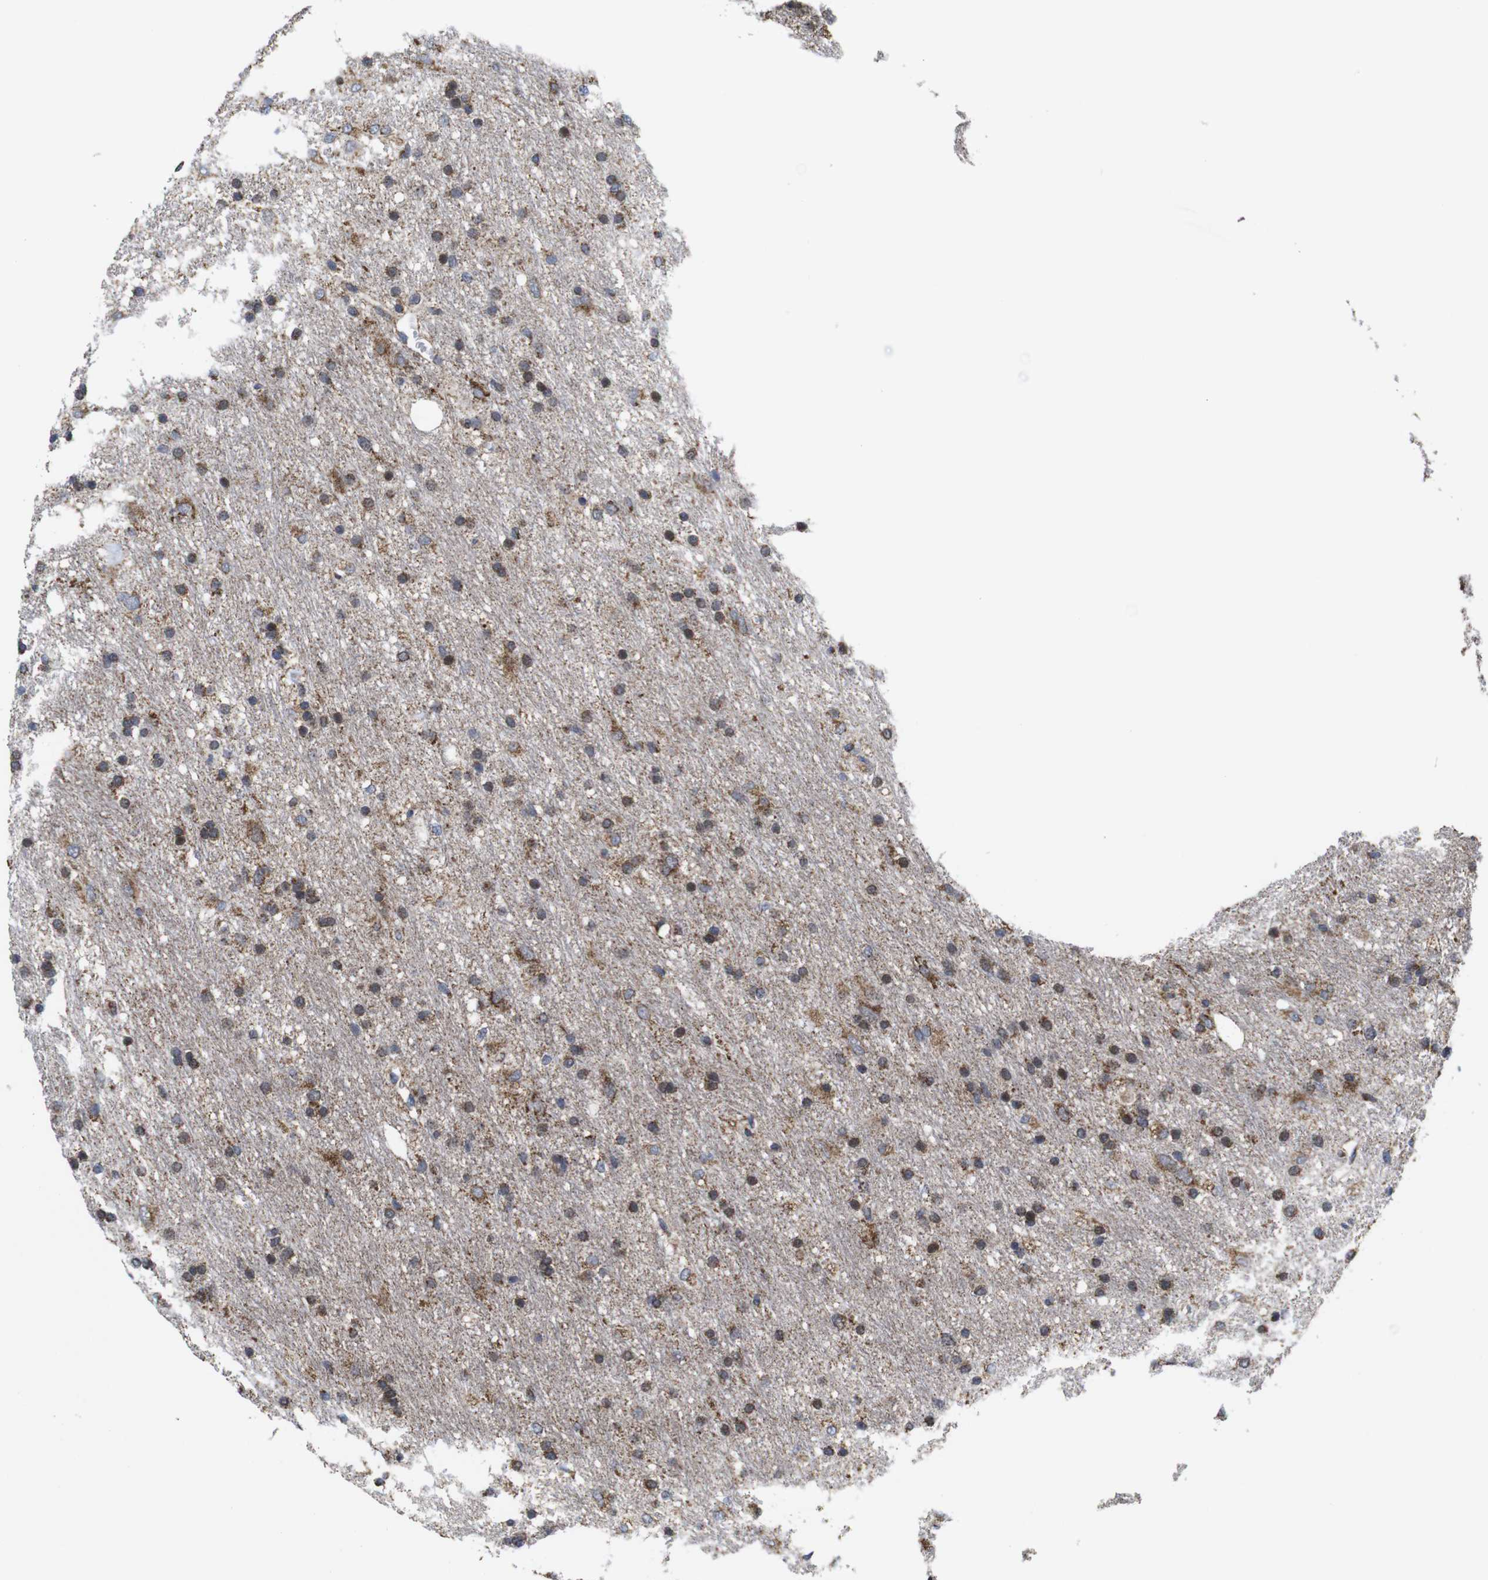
{"staining": {"intensity": "moderate", "quantity": ">75%", "location": "cytoplasmic/membranous"}, "tissue": "glioma", "cell_type": "Tumor cells", "image_type": "cancer", "snomed": [{"axis": "morphology", "description": "Glioma, malignant, Low grade"}, {"axis": "topography", "description": "Brain"}], "caption": "An image of human malignant glioma (low-grade) stained for a protein reveals moderate cytoplasmic/membranous brown staining in tumor cells.", "gene": "C17orf80", "patient": {"sex": "male", "age": 77}}